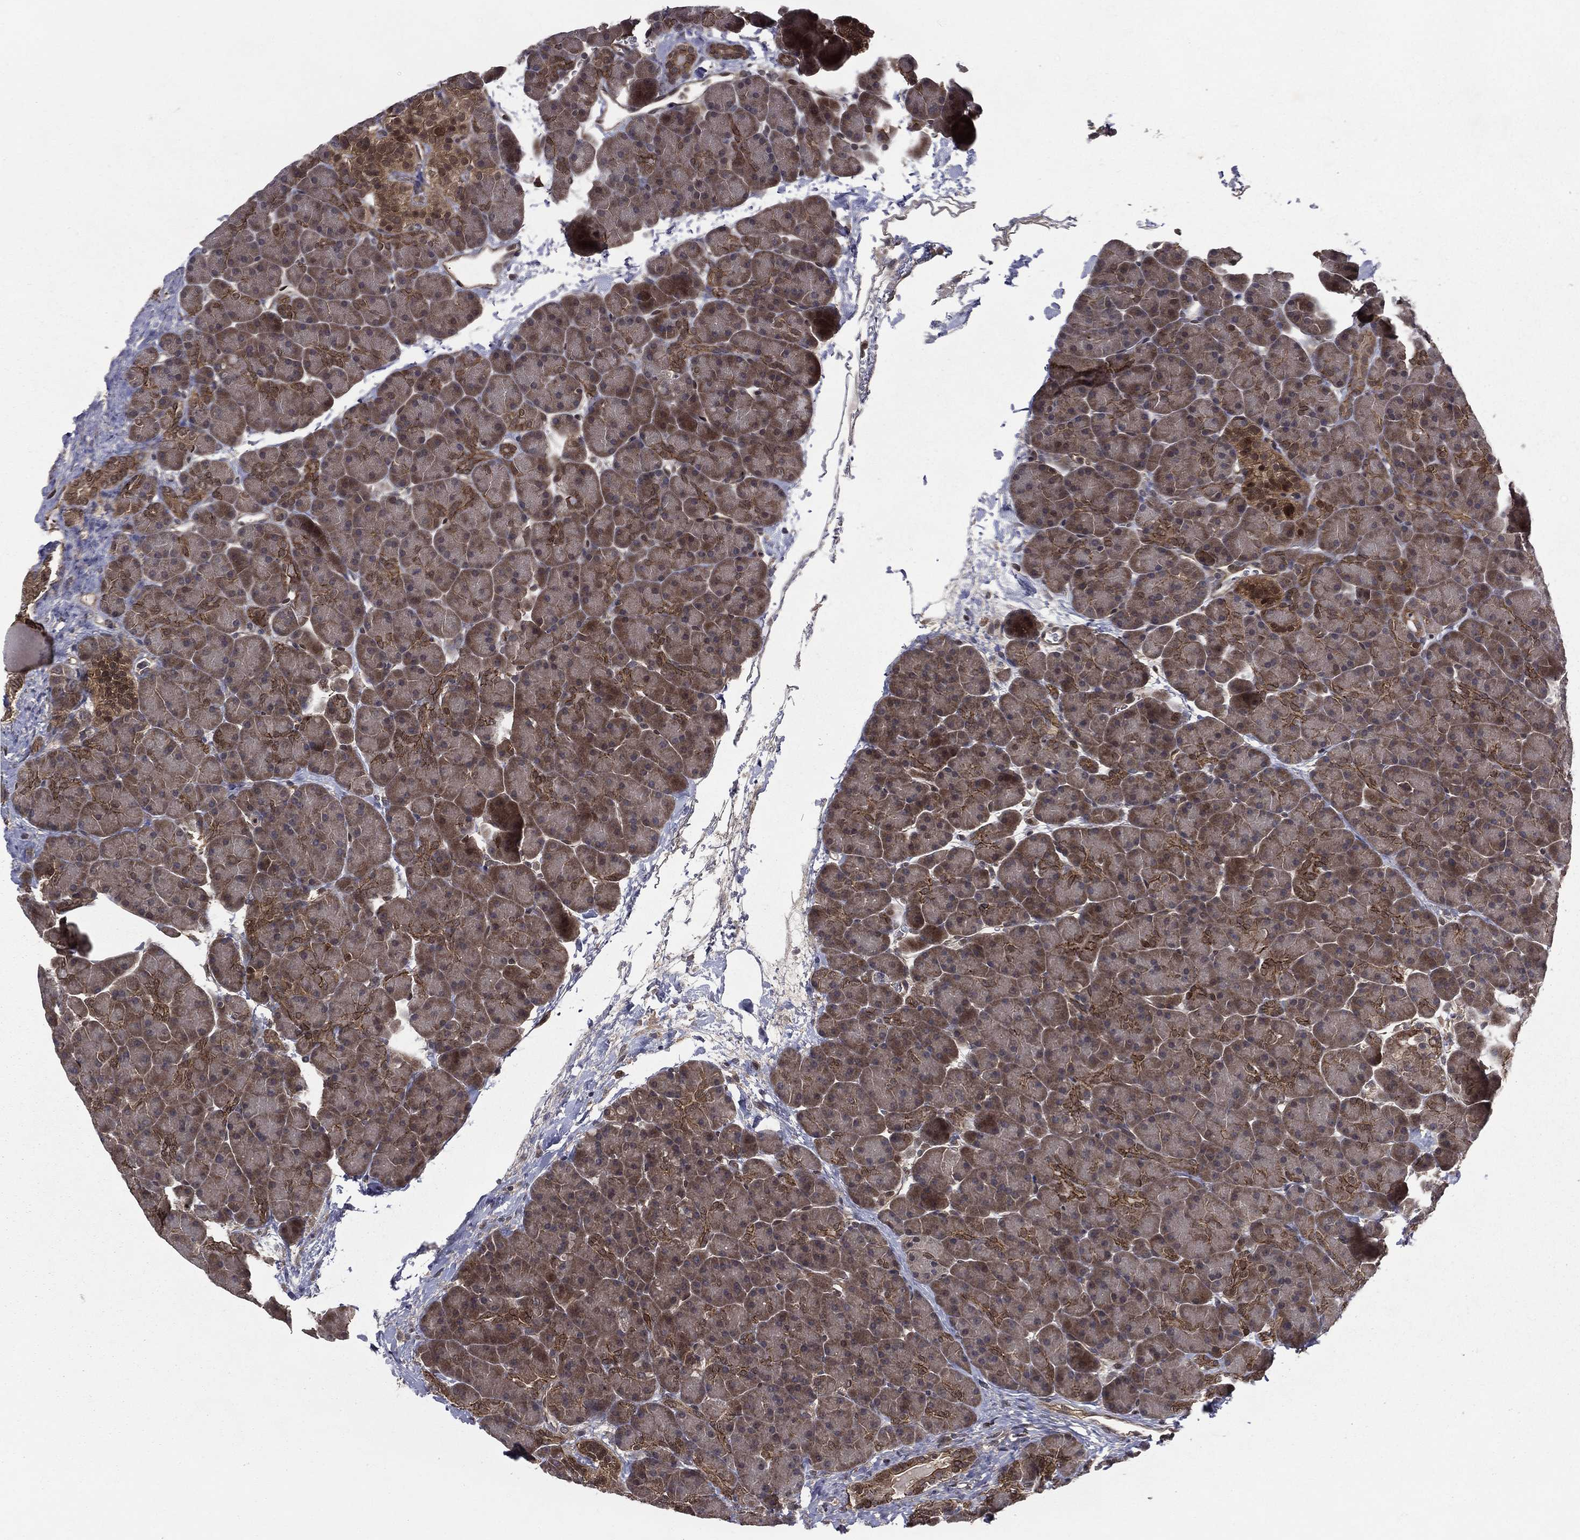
{"staining": {"intensity": "moderate", "quantity": "25%-75%", "location": "cytoplasmic/membranous"}, "tissue": "pancreas", "cell_type": "Exocrine glandular cells", "image_type": "normal", "snomed": [{"axis": "morphology", "description": "Normal tissue, NOS"}, {"axis": "topography", "description": "Pancreas"}], "caption": "Exocrine glandular cells demonstrate medium levels of moderate cytoplasmic/membranous positivity in about 25%-75% of cells in normal human pancreas. Using DAB (3,3'-diaminobenzidine) (brown) and hematoxylin (blue) stains, captured at high magnification using brightfield microscopy.", "gene": "FGD1", "patient": {"sex": "female", "age": 44}}